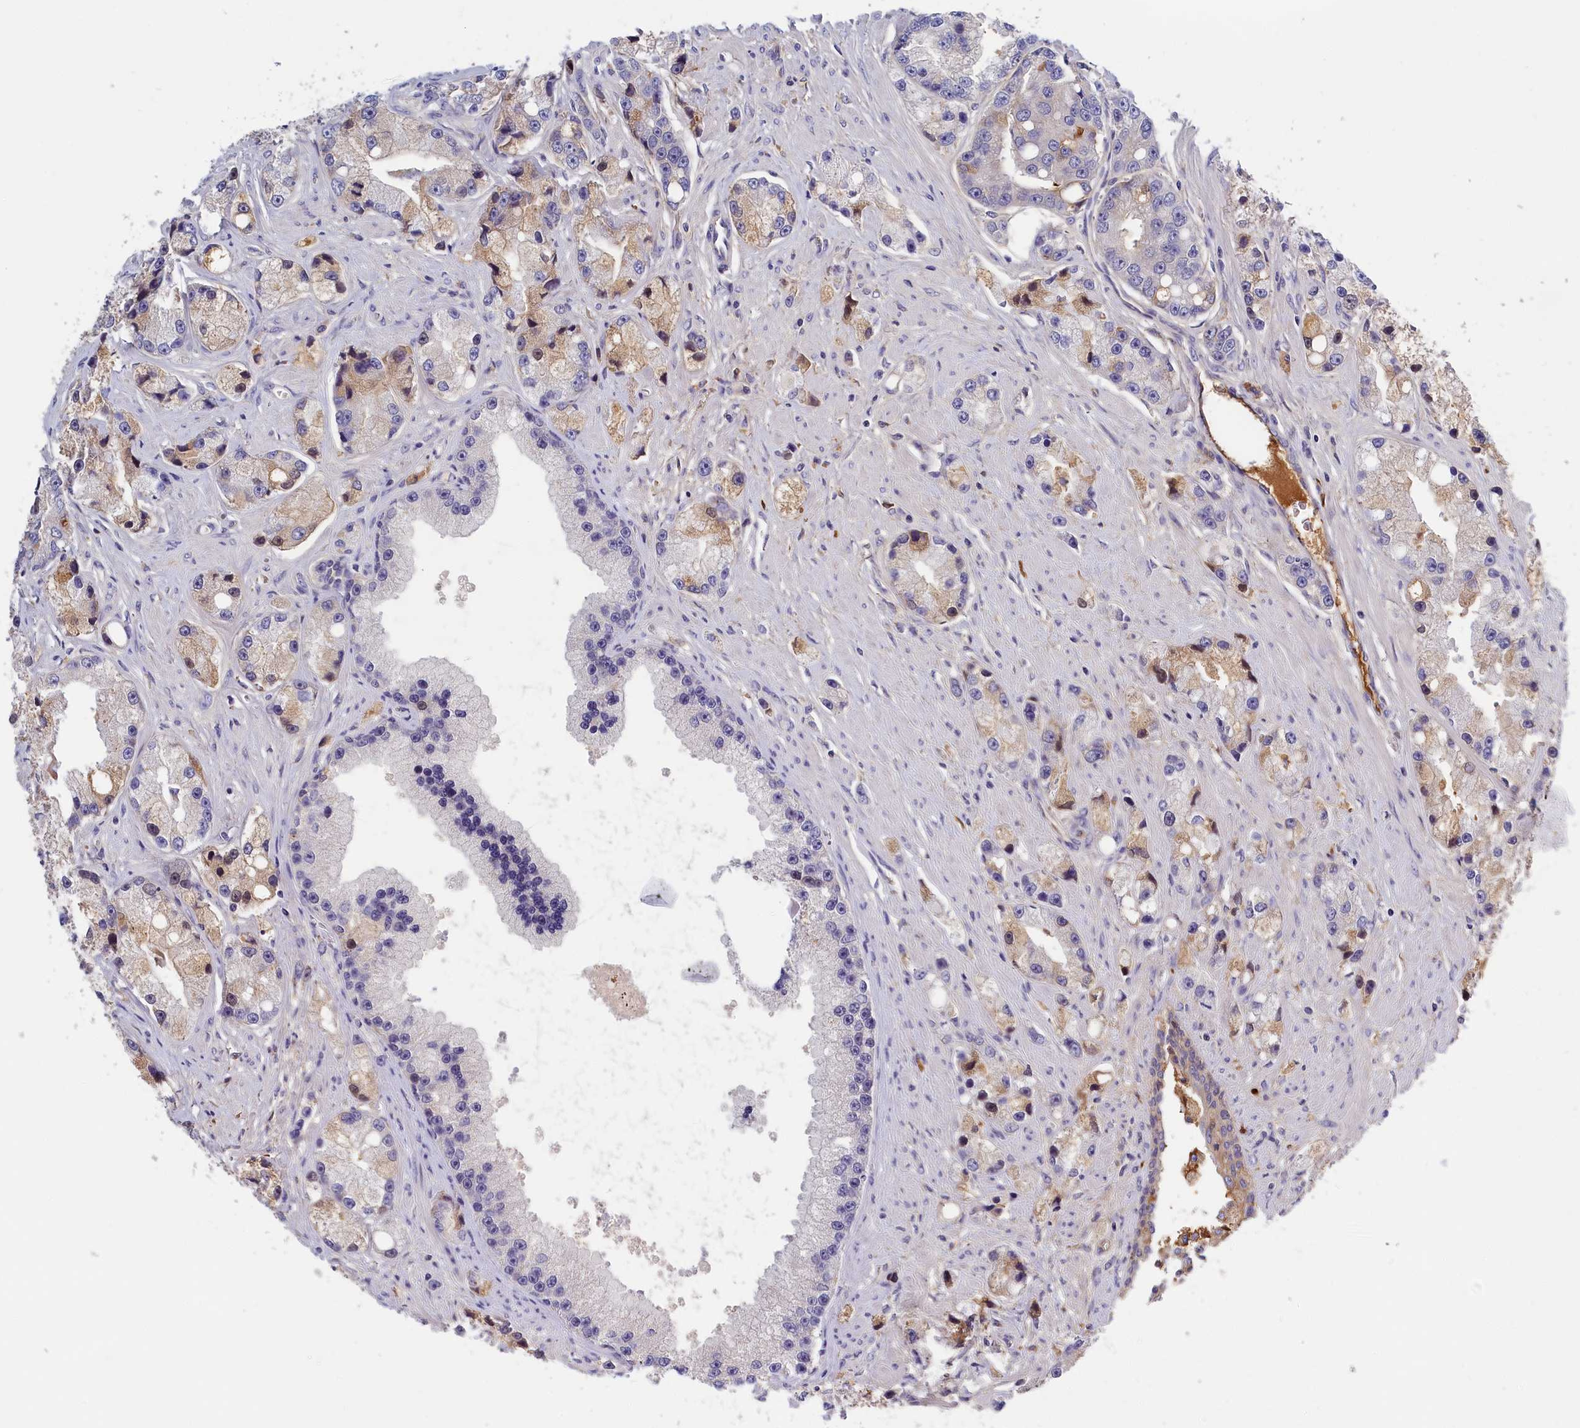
{"staining": {"intensity": "weak", "quantity": "<25%", "location": "cytoplasmic/membranous"}, "tissue": "prostate cancer", "cell_type": "Tumor cells", "image_type": "cancer", "snomed": [{"axis": "morphology", "description": "Adenocarcinoma, High grade"}, {"axis": "topography", "description": "Prostate"}], "caption": "Tumor cells show no significant protein staining in adenocarcinoma (high-grade) (prostate). (Immunohistochemistry, brightfield microscopy, high magnification).", "gene": "ADGRD1", "patient": {"sex": "male", "age": 74}}